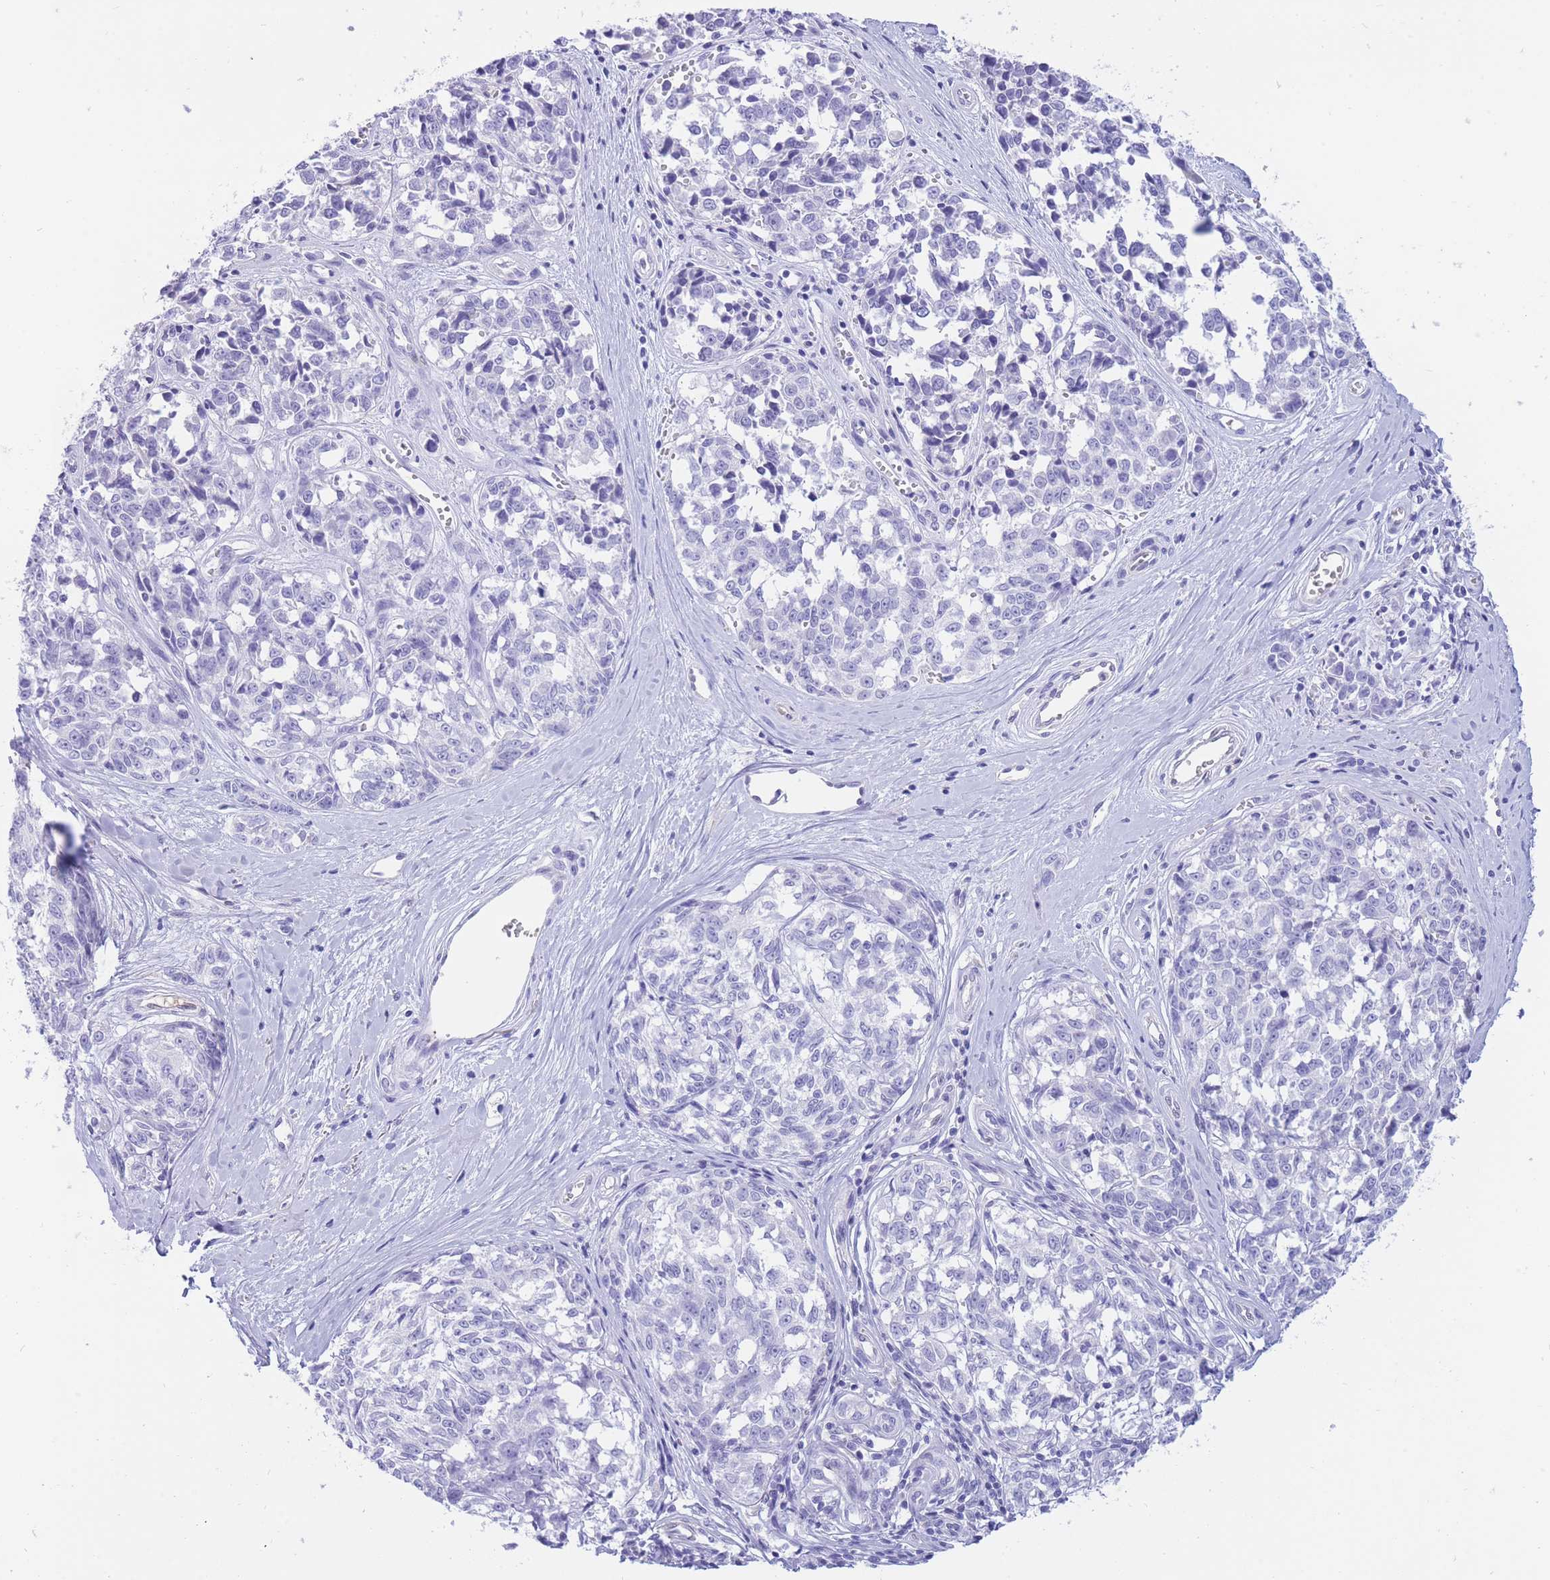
{"staining": {"intensity": "negative", "quantity": "none", "location": "none"}, "tissue": "melanoma", "cell_type": "Tumor cells", "image_type": "cancer", "snomed": [{"axis": "morphology", "description": "Normal tissue, NOS"}, {"axis": "morphology", "description": "Malignant melanoma, NOS"}, {"axis": "topography", "description": "Skin"}], "caption": "The histopathology image displays no staining of tumor cells in melanoma. (Immunohistochemistry (ihc), brightfield microscopy, high magnification).", "gene": "SULT1A1", "patient": {"sex": "female", "age": 64}}